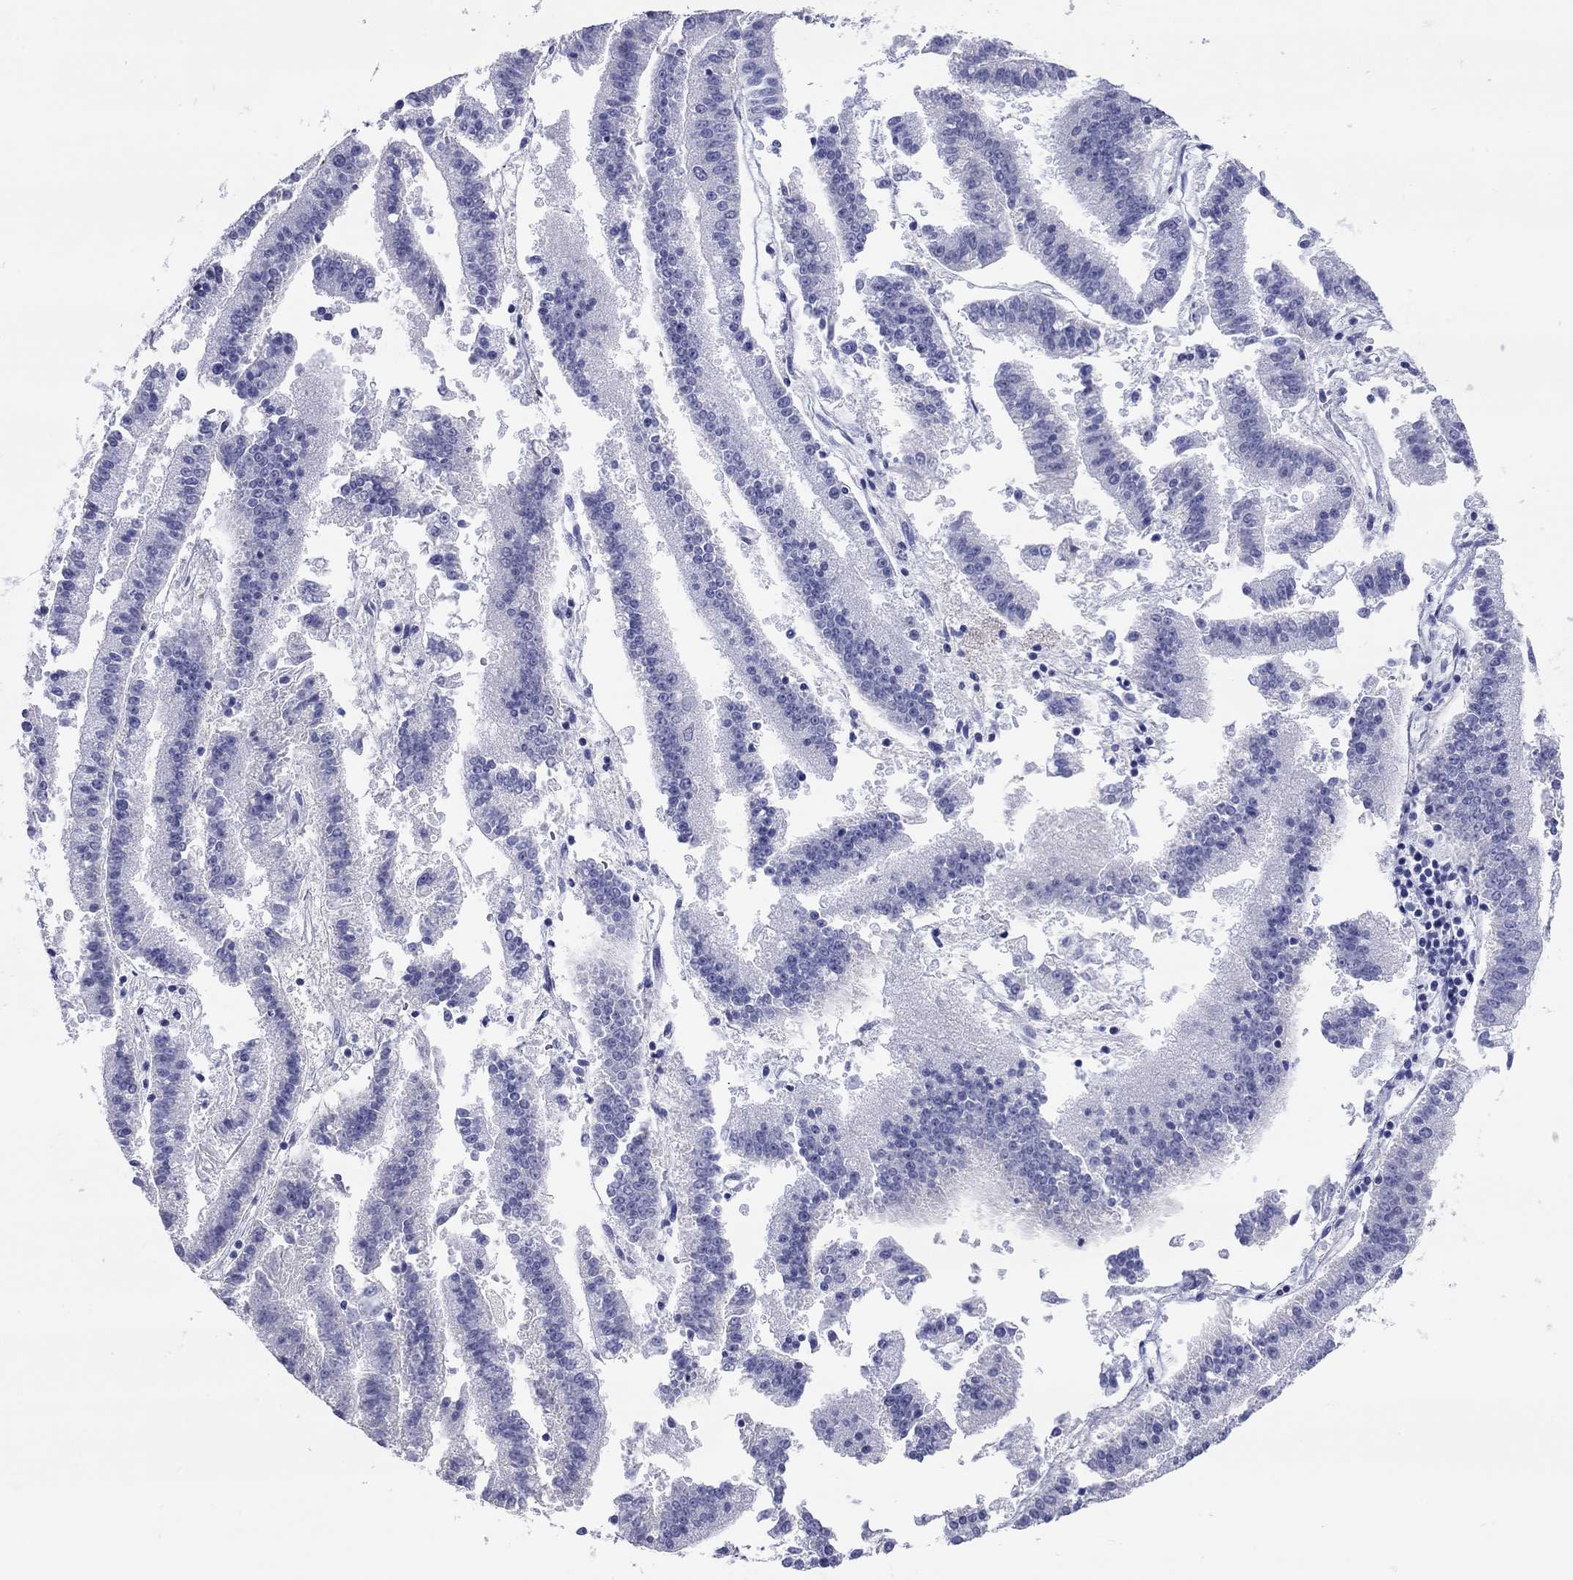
{"staining": {"intensity": "negative", "quantity": "none", "location": "none"}, "tissue": "endometrial cancer", "cell_type": "Tumor cells", "image_type": "cancer", "snomed": [{"axis": "morphology", "description": "Adenocarcinoma, NOS"}, {"axis": "topography", "description": "Endometrium"}], "caption": "IHC photomicrograph of neoplastic tissue: endometrial adenocarcinoma stained with DAB (3,3'-diaminobenzidine) shows no significant protein positivity in tumor cells.", "gene": "CMYA5", "patient": {"sex": "female", "age": 66}}